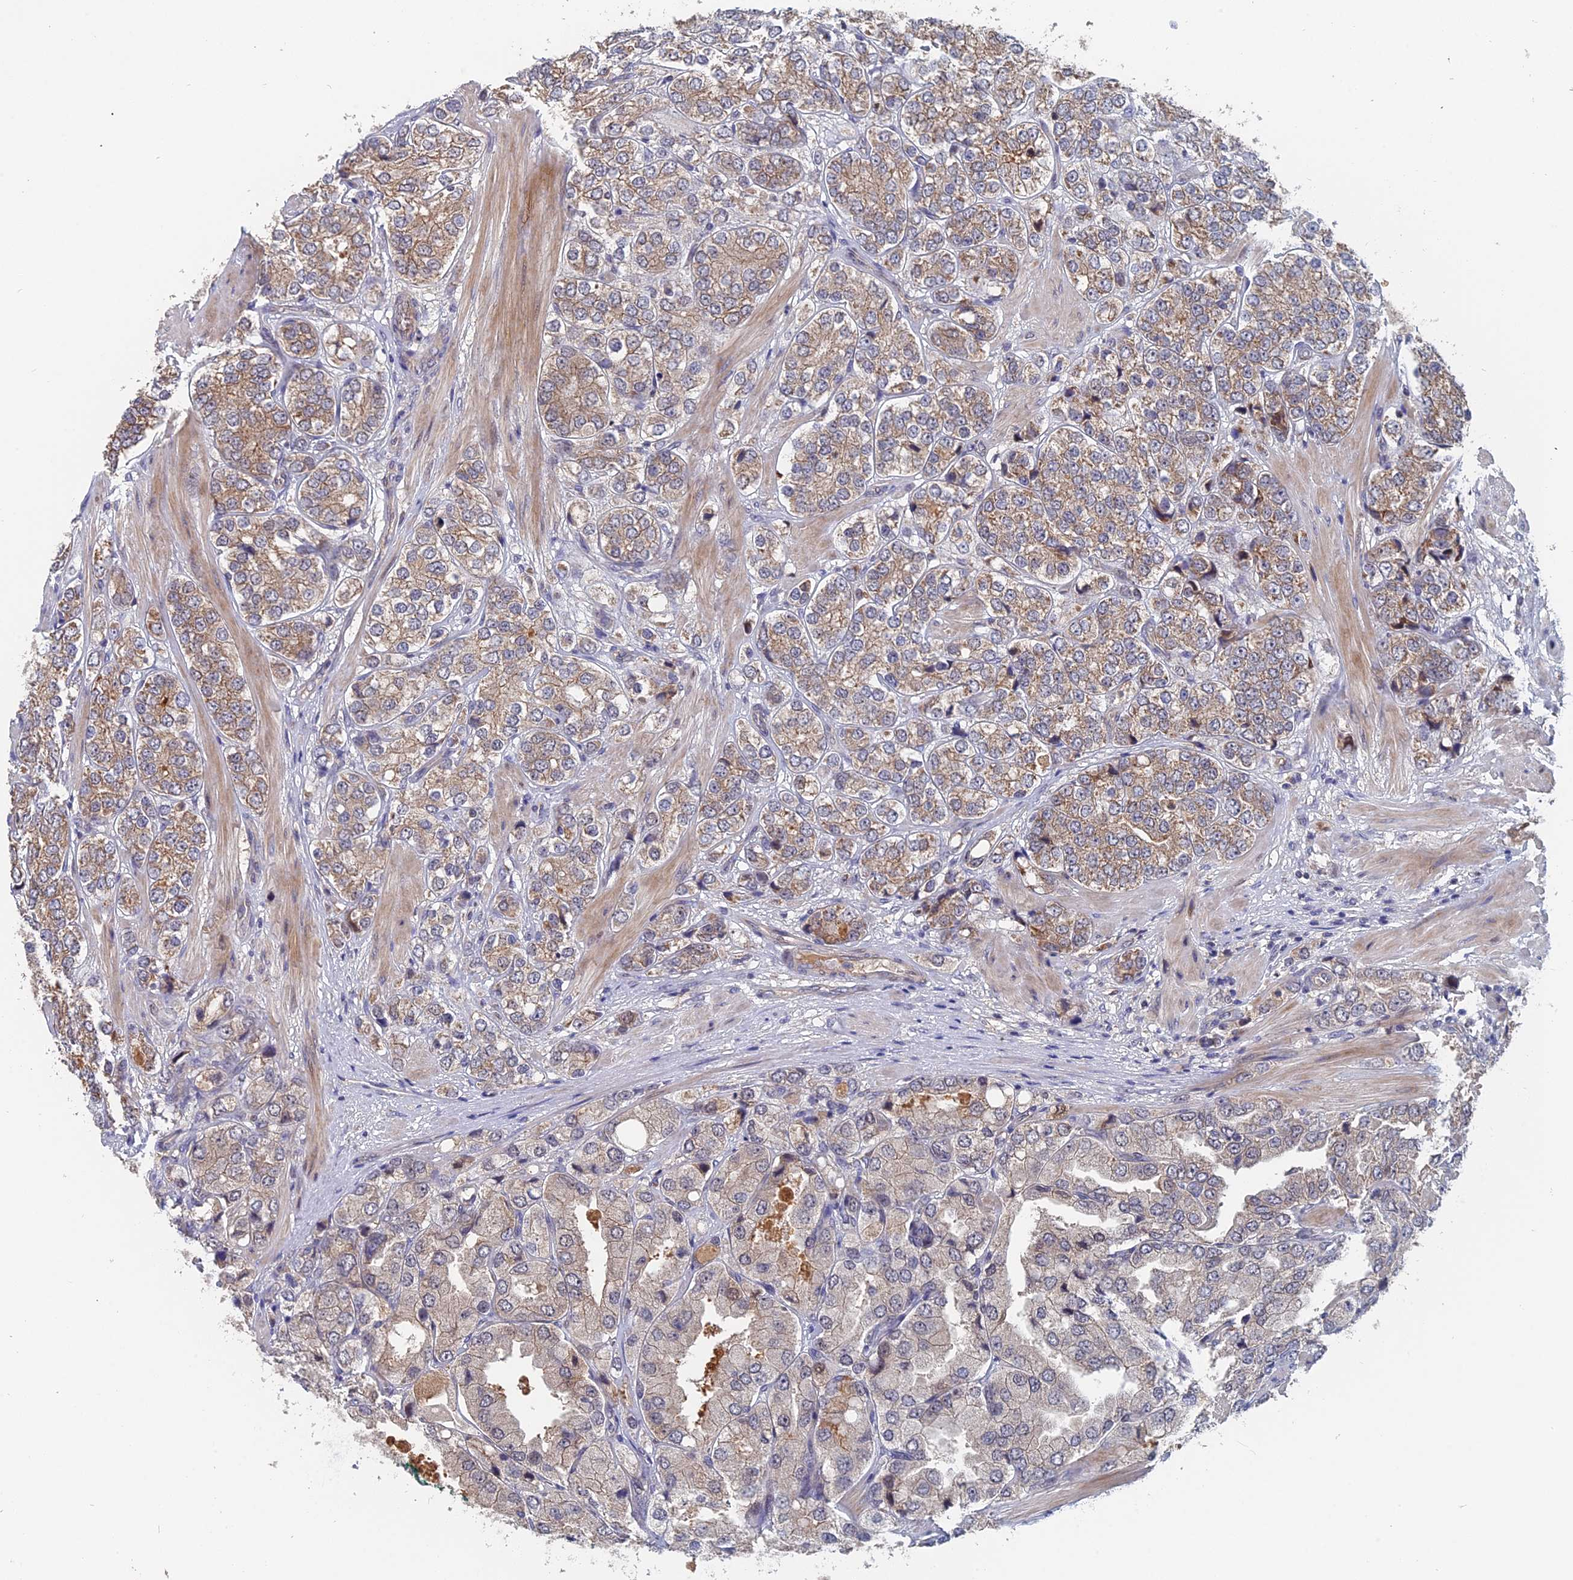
{"staining": {"intensity": "weak", "quantity": "25%-75%", "location": "cytoplasmic/membranous"}, "tissue": "prostate cancer", "cell_type": "Tumor cells", "image_type": "cancer", "snomed": [{"axis": "morphology", "description": "Adenocarcinoma, High grade"}, {"axis": "topography", "description": "Prostate"}], "caption": "Protein expression analysis of prostate adenocarcinoma (high-grade) displays weak cytoplasmic/membranous positivity in approximately 25%-75% of tumor cells. The staining was performed using DAB to visualize the protein expression in brown, while the nuclei were stained in blue with hematoxylin (Magnification: 20x).", "gene": "SLC33A1", "patient": {"sex": "male", "age": 50}}